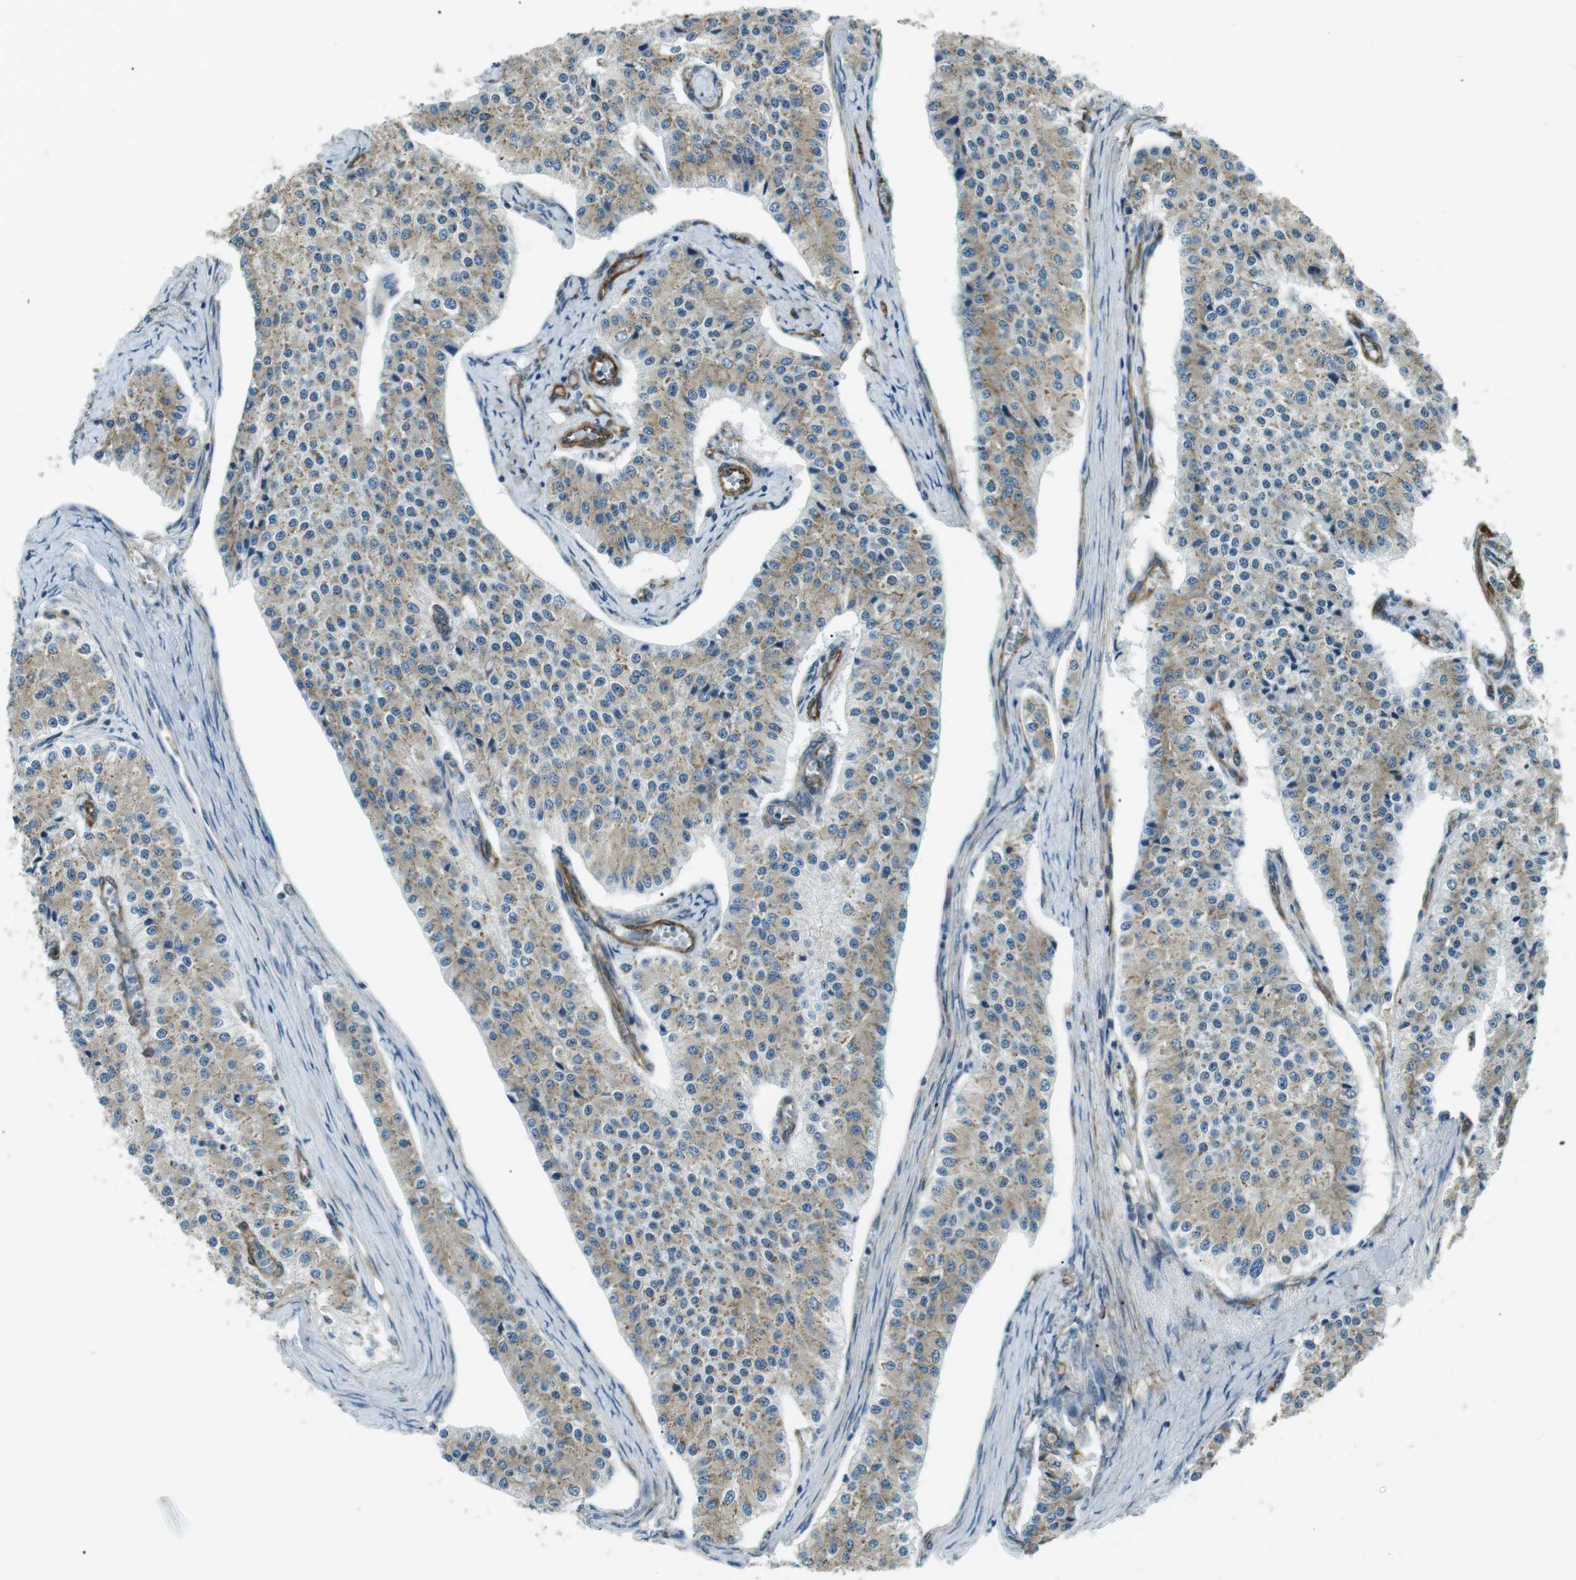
{"staining": {"intensity": "weak", "quantity": "25%-75%", "location": "cytoplasmic/membranous"}, "tissue": "carcinoid", "cell_type": "Tumor cells", "image_type": "cancer", "snomed": [{"axis": "morphology", "description": "Carcinoid, malignant, NOS"}, {"axis": "topography", "description": "Colon"}], "caption": "High-power microscopy captured an IHC micrograph of carcinoid, revealing weak cytoplasmic/membranous expression in approximately 25%-75% of tumor cells.", "gene": "ODR4", "patient": {"sex": "female", "age": 52}}